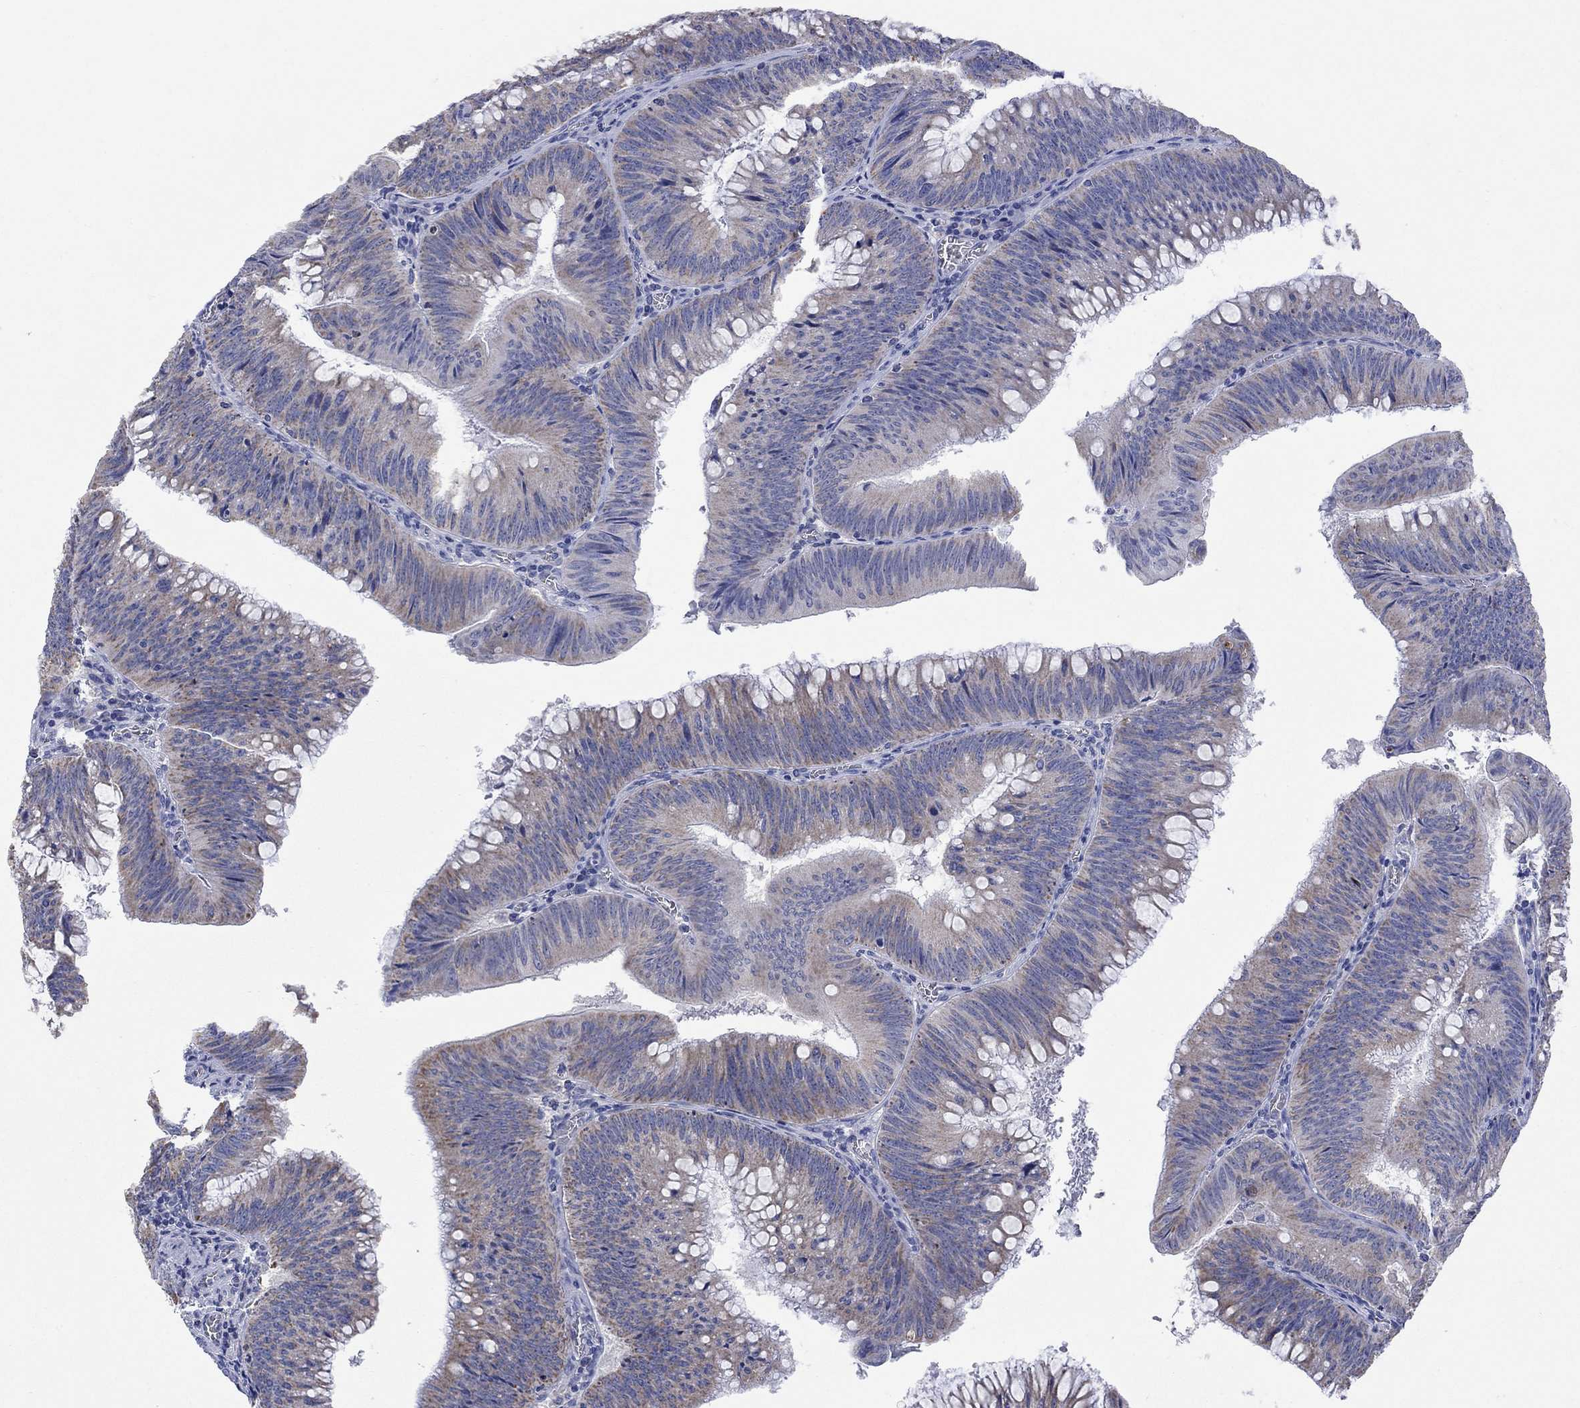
{"staining": {"intensity": "weak", "quantity": ">75%", "location": "cytoplasmic/membranous"}, "tissue": "colorectal cancer", "cell_type": "Tumor cells", "image_type": "cancer", "snomed": [{"axis": "morphology", "description": "Adenocarcinoma, NOS"}, {"axis": "topography", "description": "Rectum"}], "caption": "The immunohistochemical stain labels weak cytoplasmic/membranous staining in tumor cells of colorectal cancer tissue.", "gene": "CLVS1", "patient": {"sex": "female", "age": 72}}